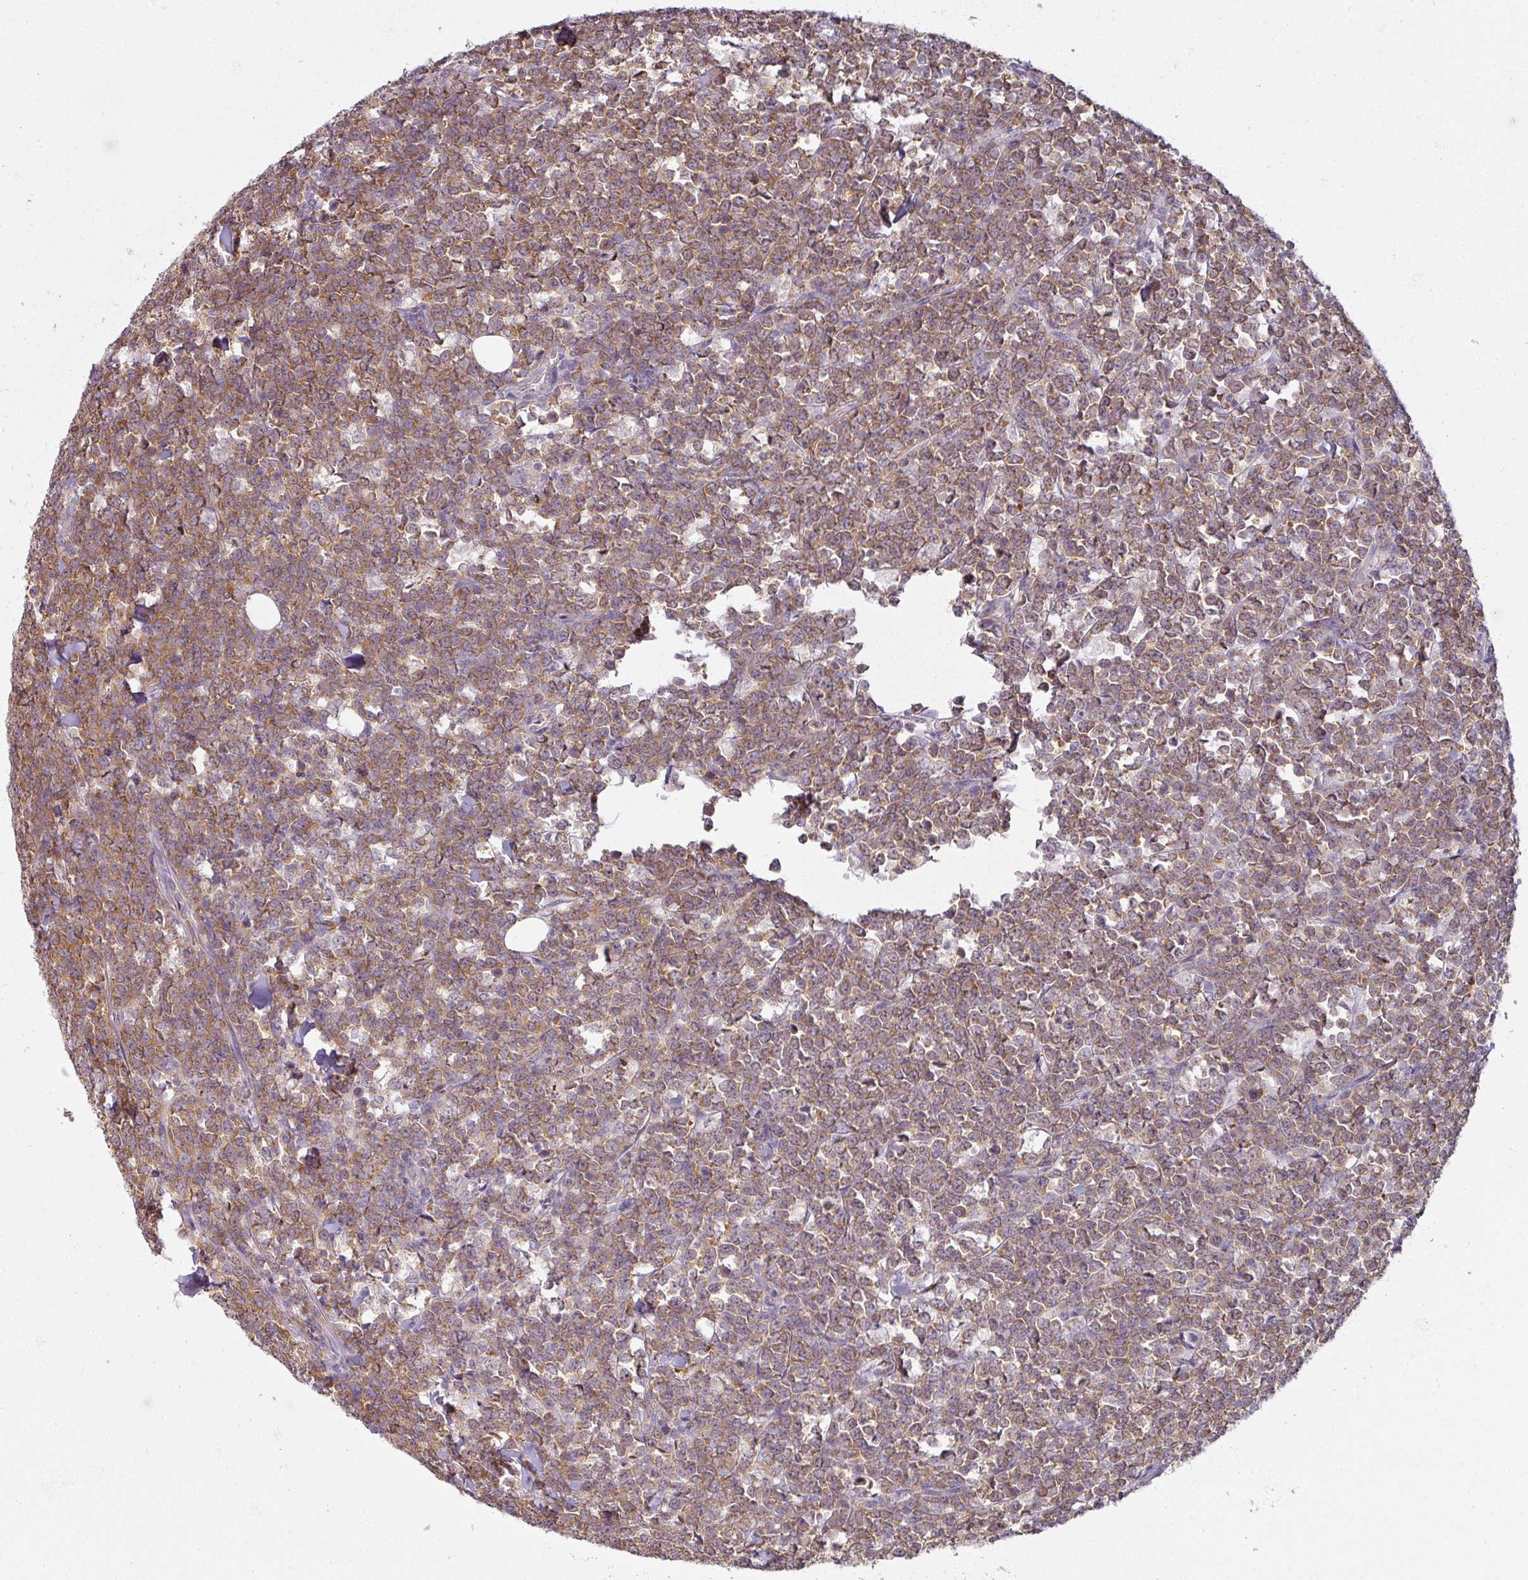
{"staining": {"intensity": "moderate", "quantity": "25%-75%", "location": "cytoplasmic/membranous"}, "tissue": "lymphoma", "cell_type": "Tumor cells", "image_type": "cancer", "snomed": [{"axis": "morphology", "description": "Malignant lymphoma, non-Hodgkin's type, High grade"}, {"axis": "topography", "description": "Small intestine"}, {"axis": "topography", "description": "Colon"}], "caption": "Protein expression by immunohistochemistry (IHC) shows moderate cytoplasmic/membranous expression in about 25%-75% of tumor cells in high-grade malignant lymphoma, non-Hodgkin's type.", "gene": "AGPAT4", "patient": {"sex": "male", "age": 8}}